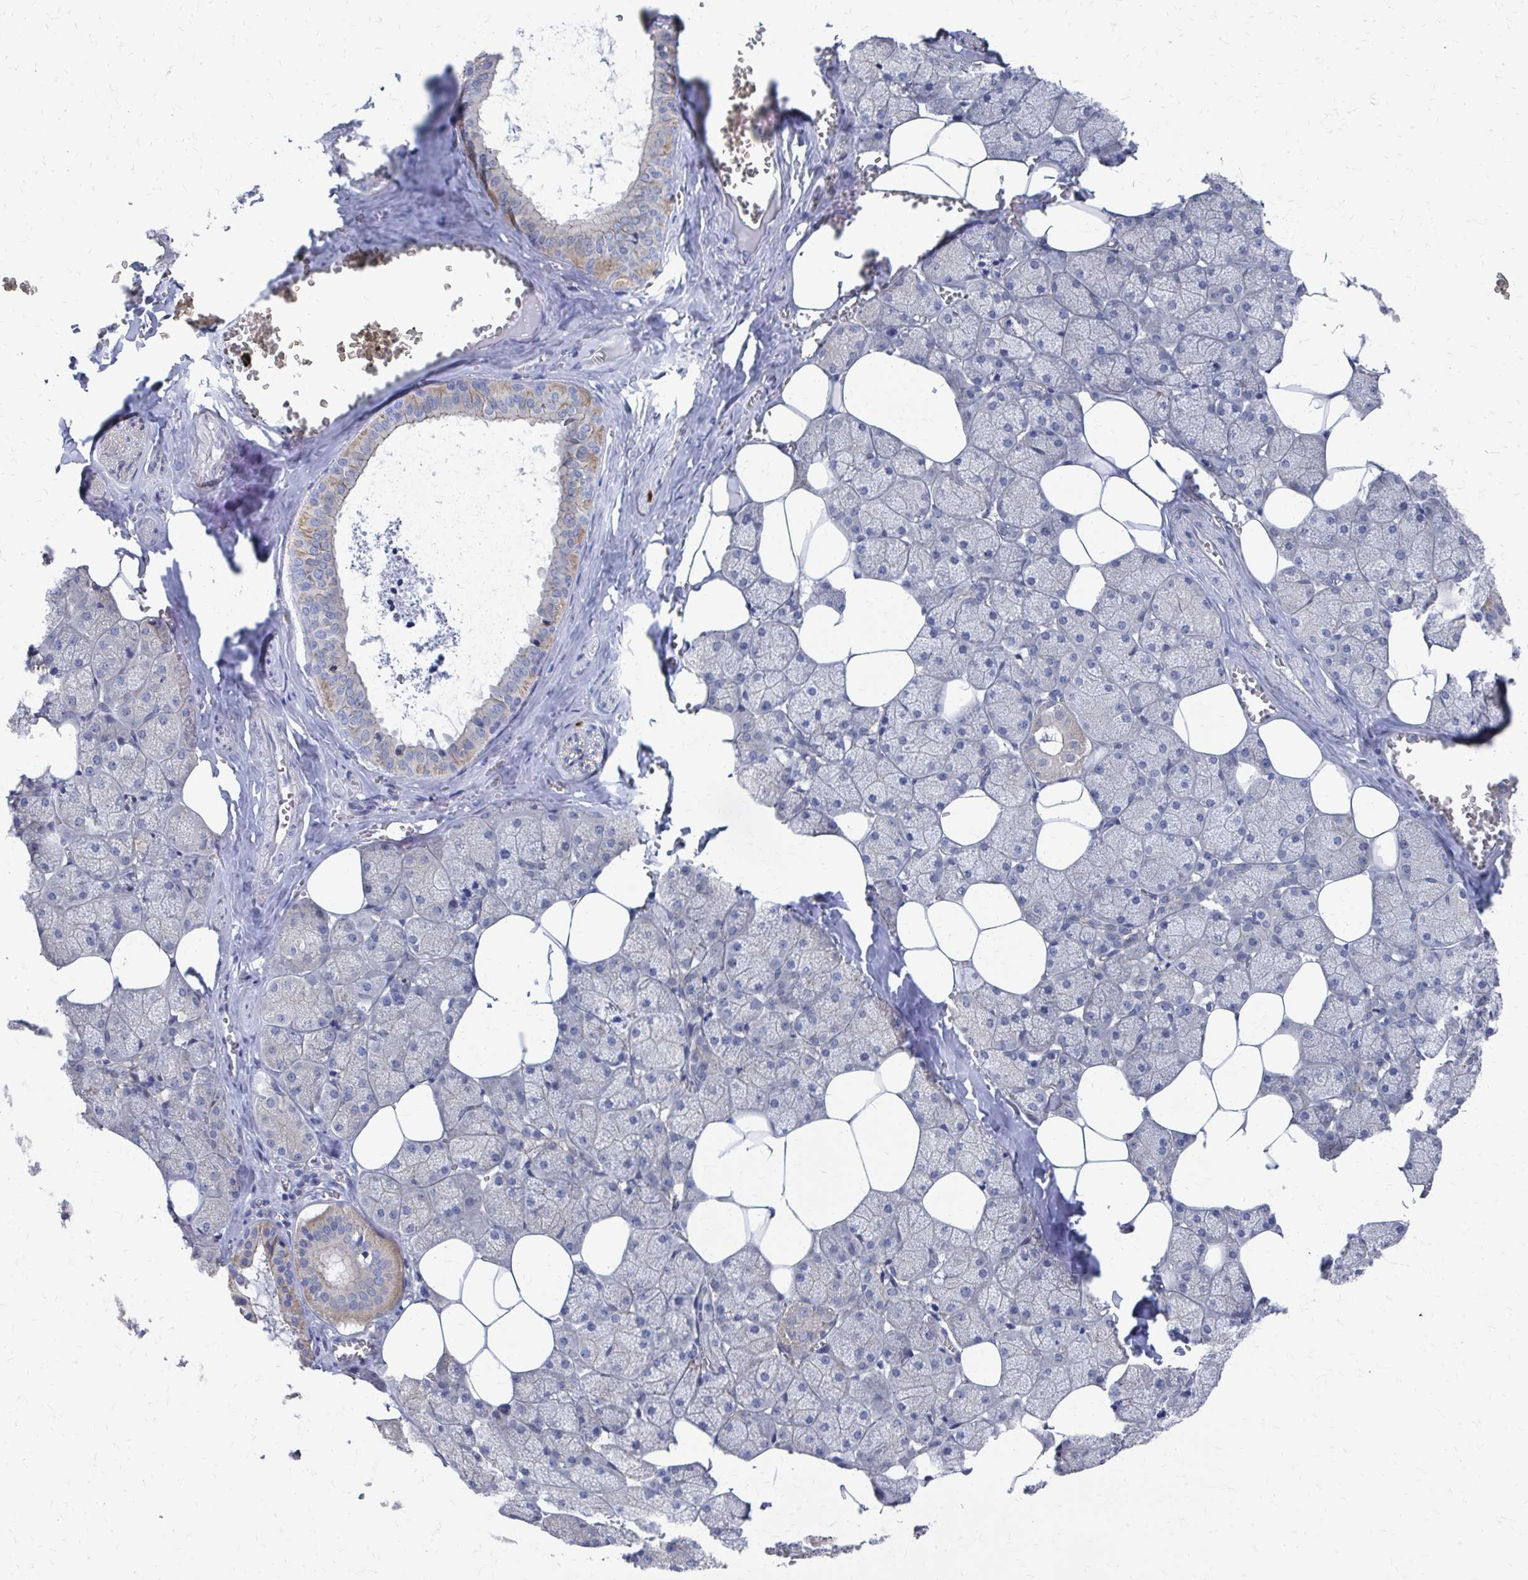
{"staining": {"intensity": "moderate", "quantity": "<25%", "location": "cytoplasmic/membranous"}, "tissue": "salivary gland", "cell_type": "Glandular cells", "image_type": "normal", "snomed": [{"axis": "morphology", "description": "Normal tissue, NOS"}, {"axis": "topography", "description": "Salivary gland"}, {"axis": "topography", "description": "Peripheral nerve tissue"}], "caption": "A micrograph of human salivary gland stained for a protein shows moderate cytoplasmic/membranous brown staining in glandular cells. (DAB IHC with brightfield microscopy, high magnification).", "gene": "PLEKHG7", "patient": {"sex": "male", "age": 38}}